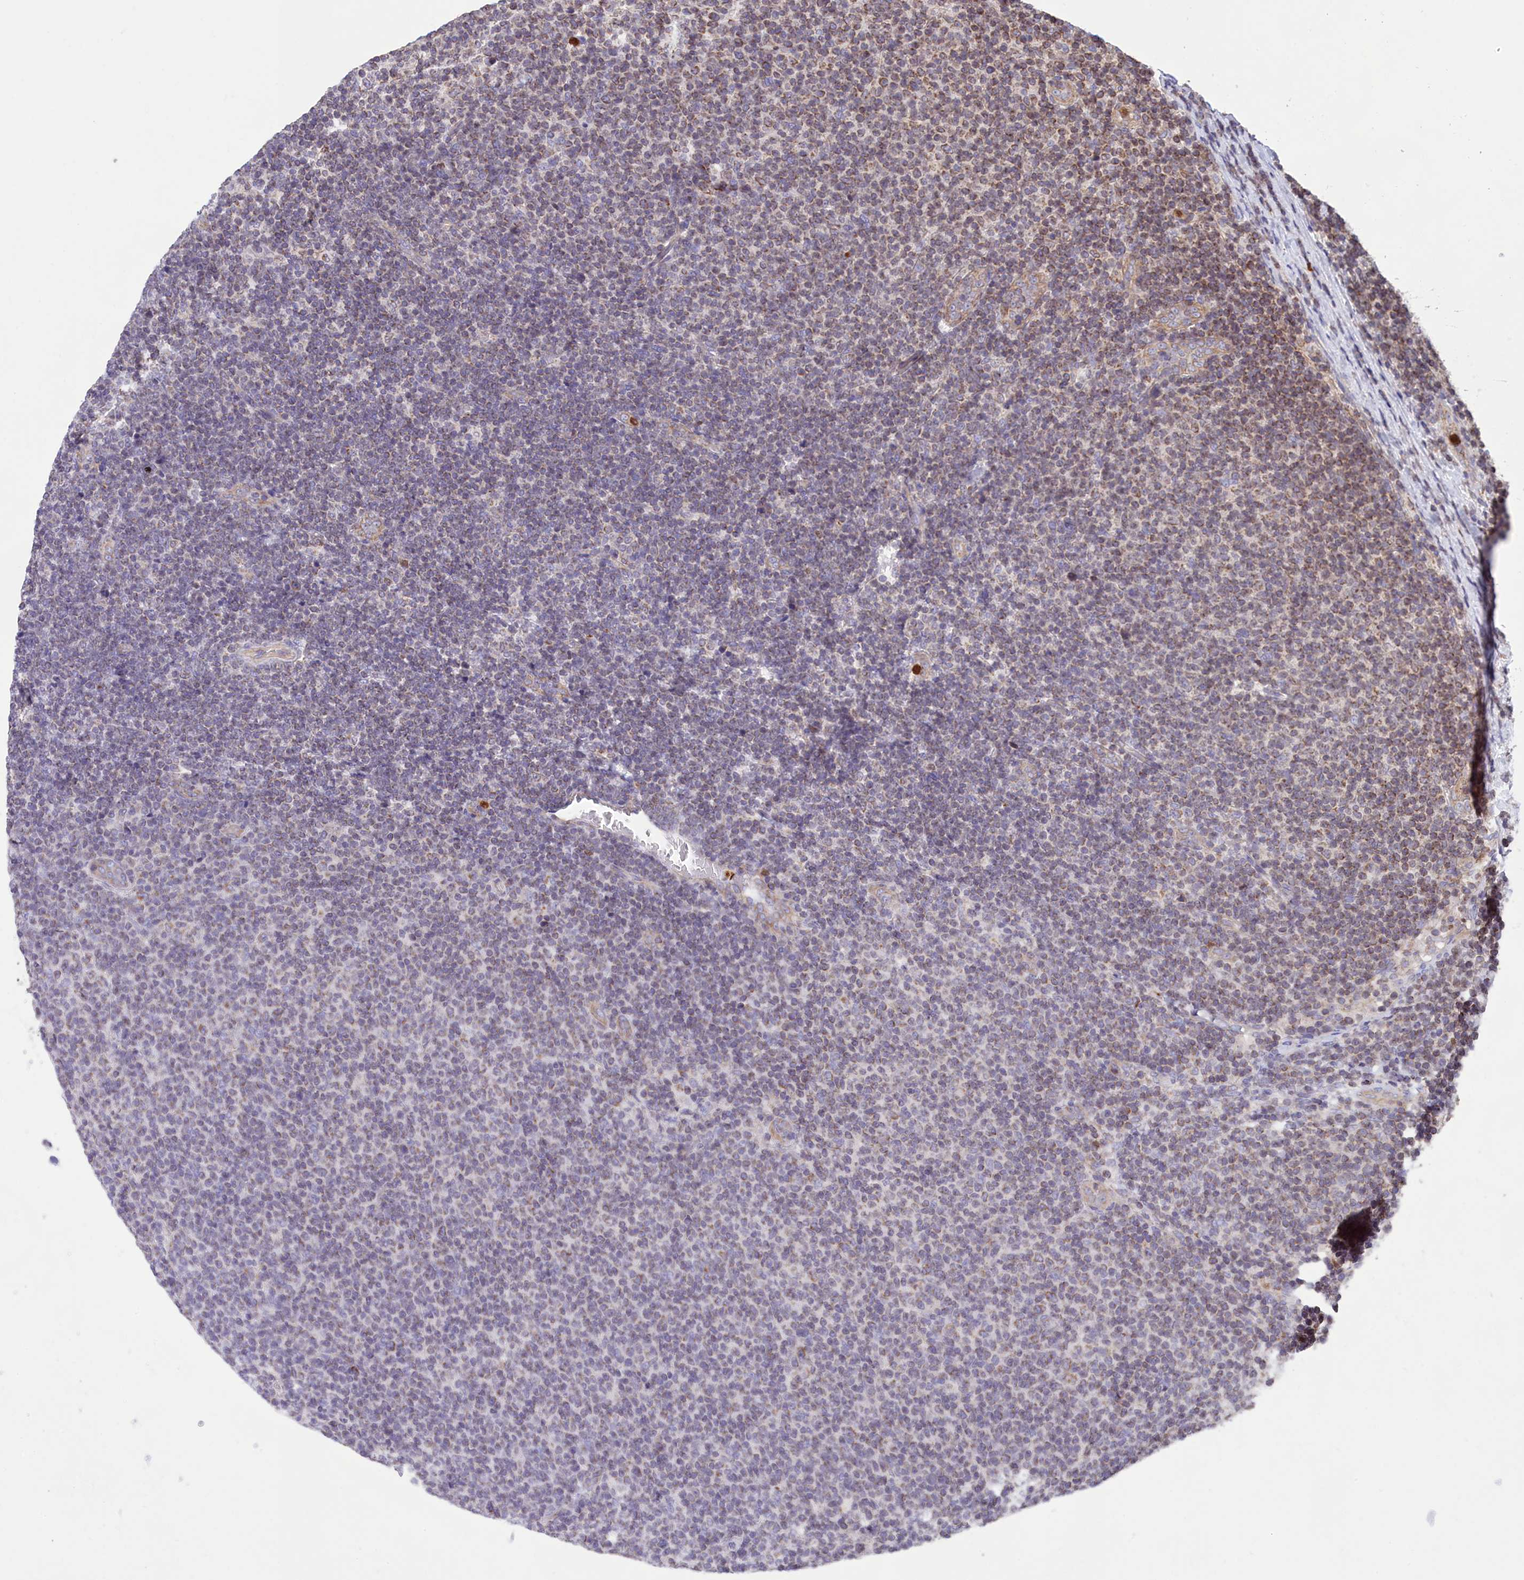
{"staining": {"intensity": "weak", "quantity": "25%-75%", "location": "cytoplasmic/membranous"}, "tissue": "lymphoma", "cell_type": "Tumor cells", "image_type": "cancer", "snomed": [{"axis": "morphology", "description": "Malignant lymphoma, non-Hodgkin's type, Low grade"}, {"axis": "topography", "description": "Lymph node"}], "caption": "A low amount of weak cytoplasmic/membranous staining is present in about 25%-75% of tumor cells in malignant lymphoma, non-Hodgkin's type (low-grade) tissue.", "gene": "PKHD1L1", "patient": {"sex": "male", "age": 66}}